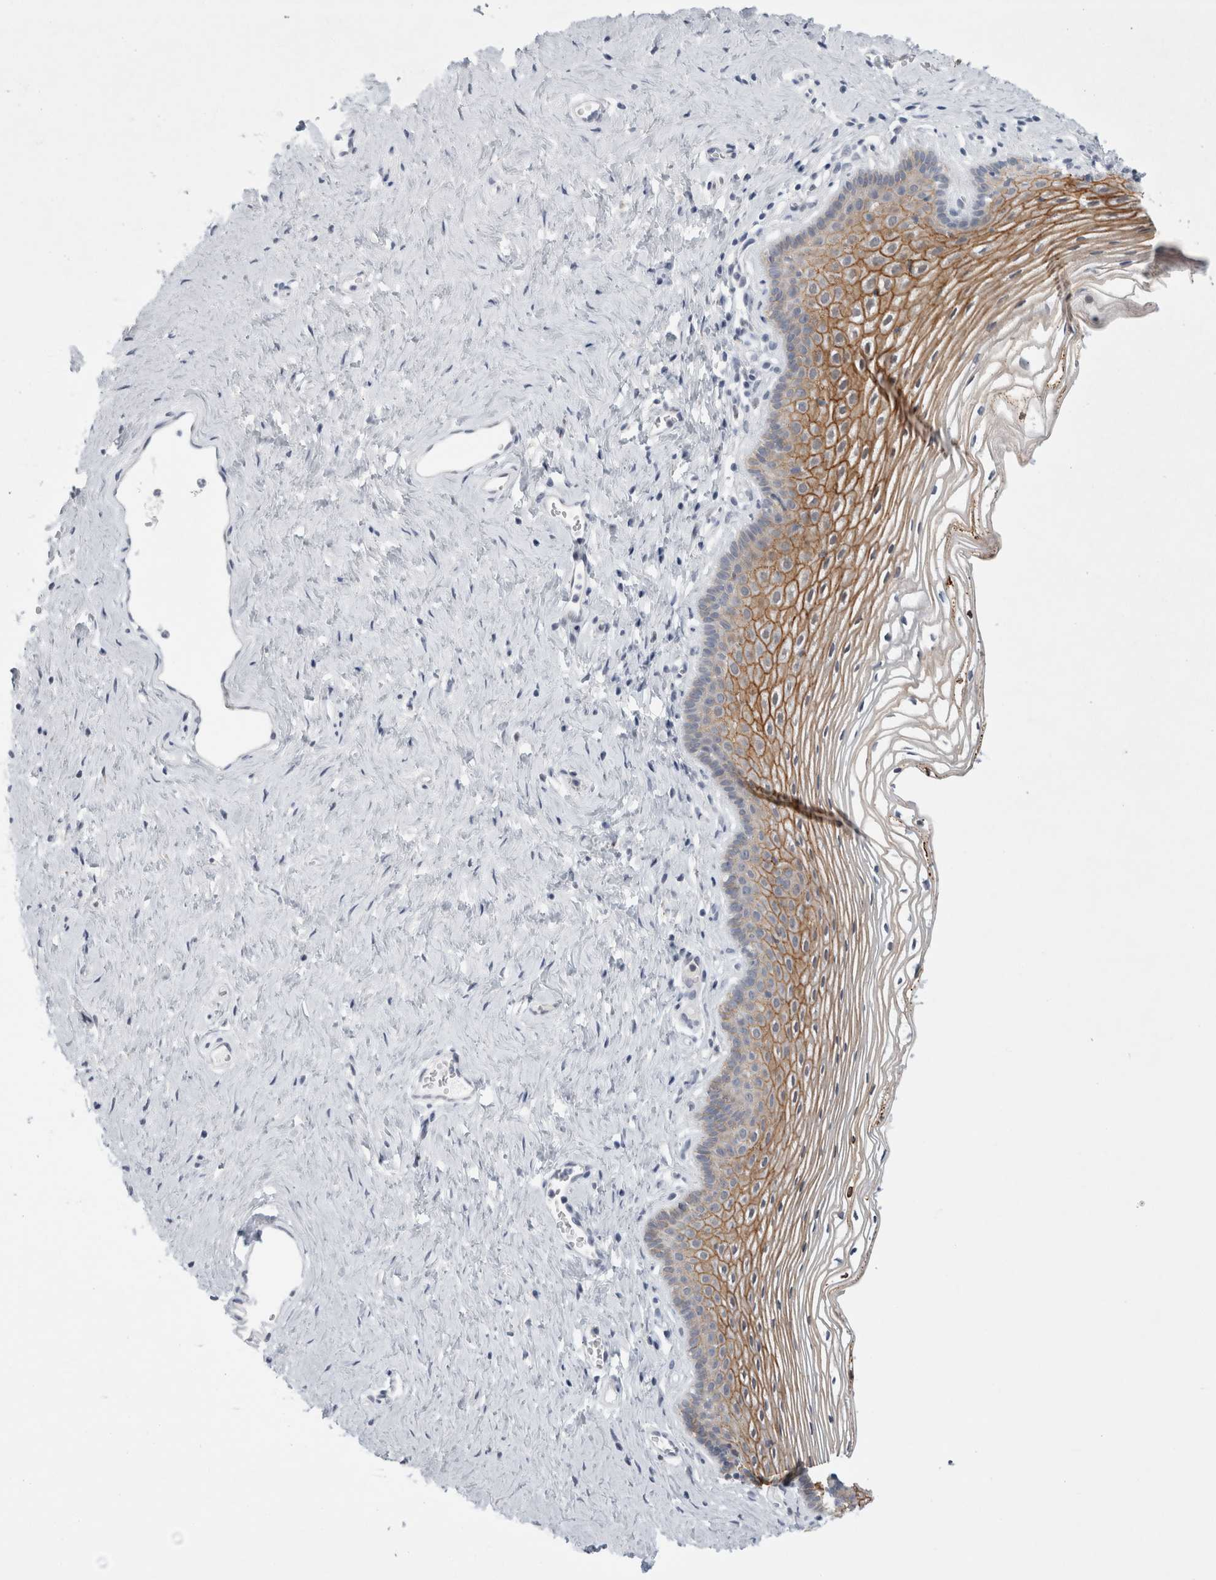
{"staining": {"intensity": "moderate", "quantity": "25%-75%", "location": "cytoplasmic/membranous"}, "tissue": "vagina", "cell_type": "Squamous epithelial cells", "image_type": "normal", "snomed": [{"axis": "morphology", "description": "Normal tissue, NOS"}, {"axis": "topography", "description": "Vagina"}], "caption": "An image showing moderate cytoplasmic/membranous staining in about 25%-75% of squamous epithelial cells in benign vagina, as visualized by brown immunohistochemical staining.", "gene": "NIPA1", "patient": {"sex": "female", "age": 32}}